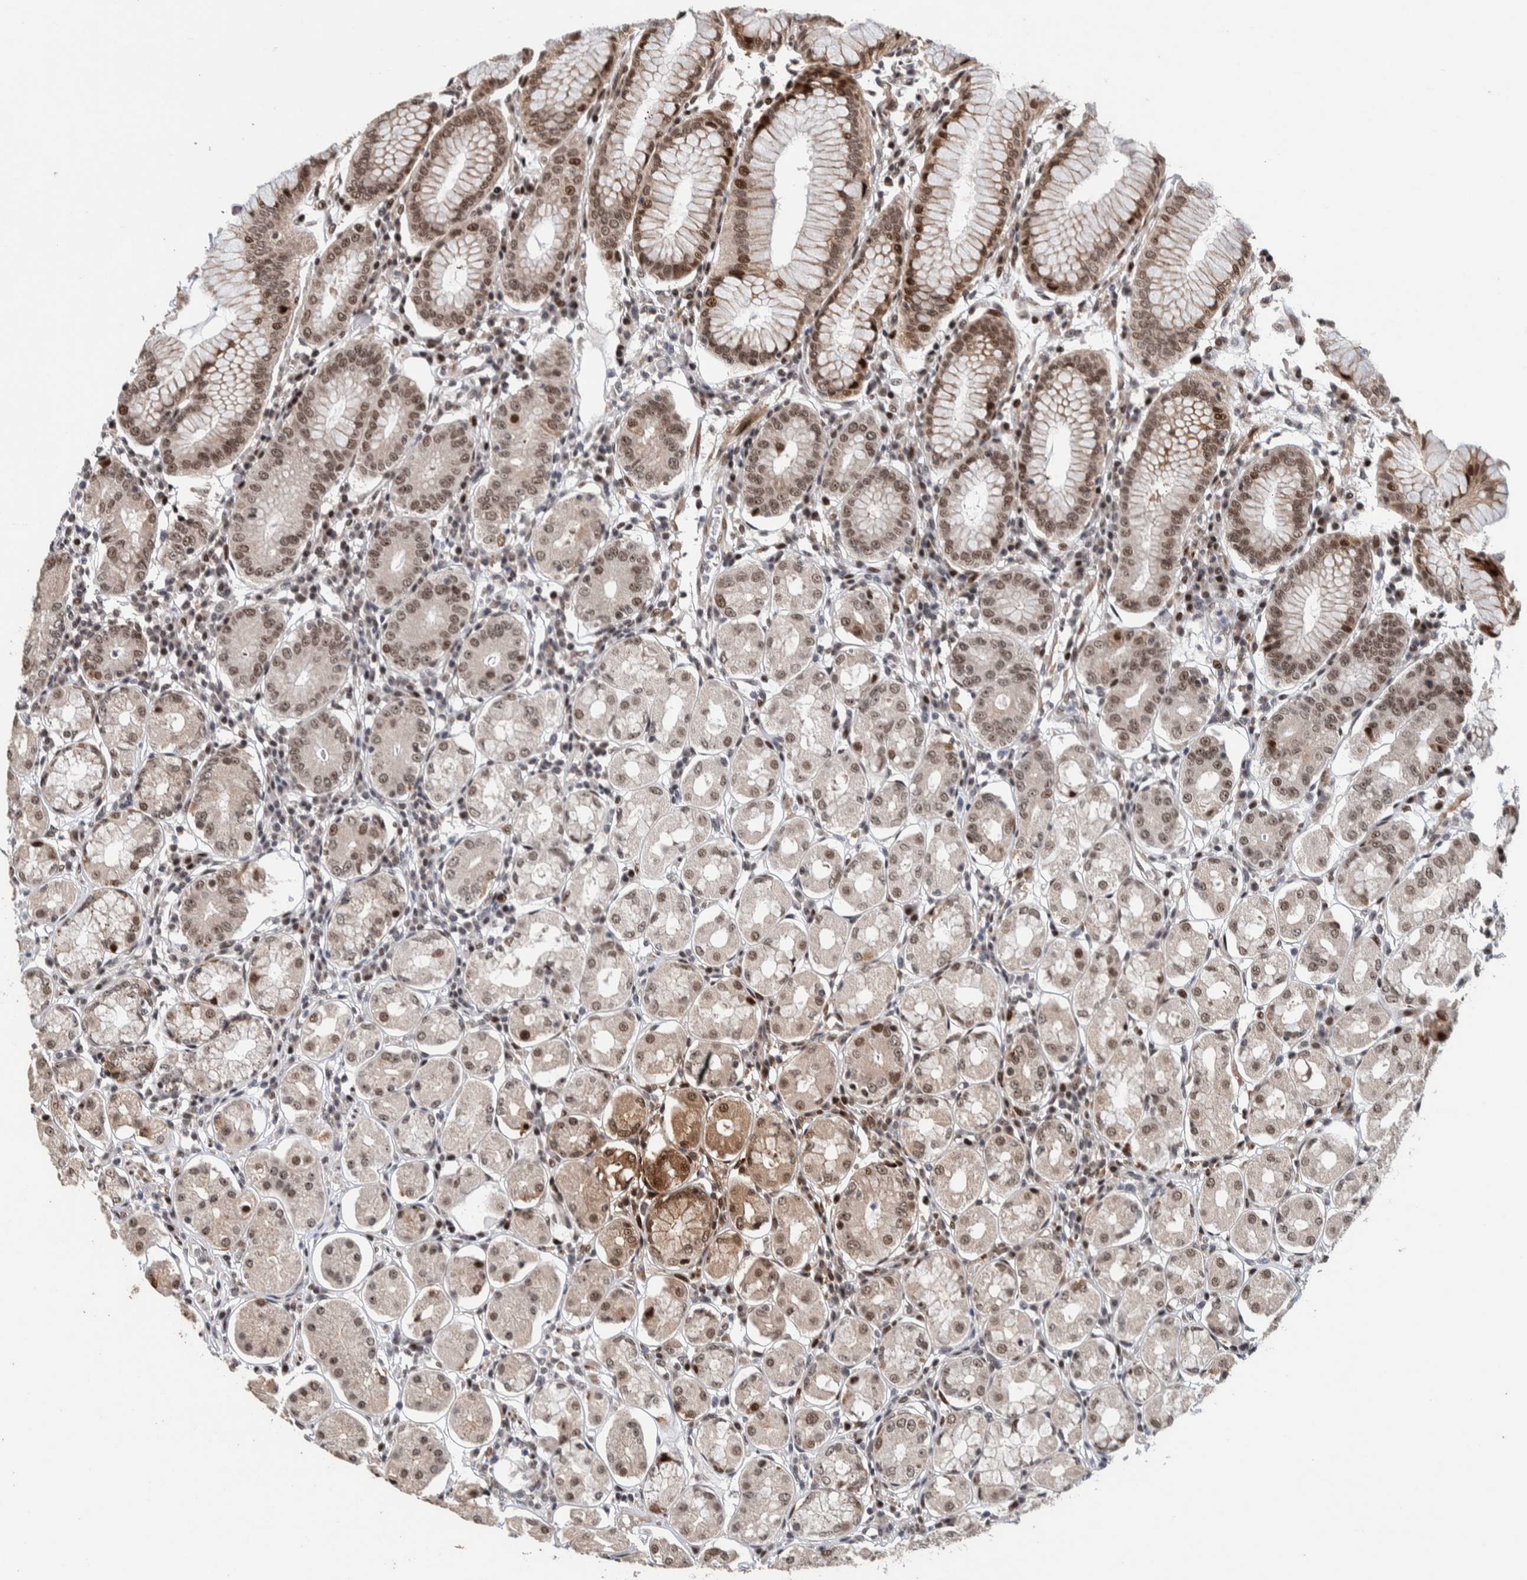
{"staining": {"intensity": "strong", "quantity": "25%-75%", "location": "nuclear"}, "tissue": "stomach", "cell_type": "Glandular cells", "image_type": "normal", "snomed": [{"axis": "morphology", "description": "Normal tissue, NOS"}, {"axis": "topography", "description": "Stomach"}, {"axis": "topography", "description": "Stomach, lower"}], "caption": "Immunohistochemical staining of benign human stomach shows 25%-75% levels of strong nuclear protein staining in approximately 25%-75% of glandular cells. (Stains: DAB (3,3'-diaminobenzidine) in brown, nuclei in blue, Microscopy: brightfield microscopy at high magnification).", "gene": "CHD4", "patient": {"sex": "female", "age": 56}}